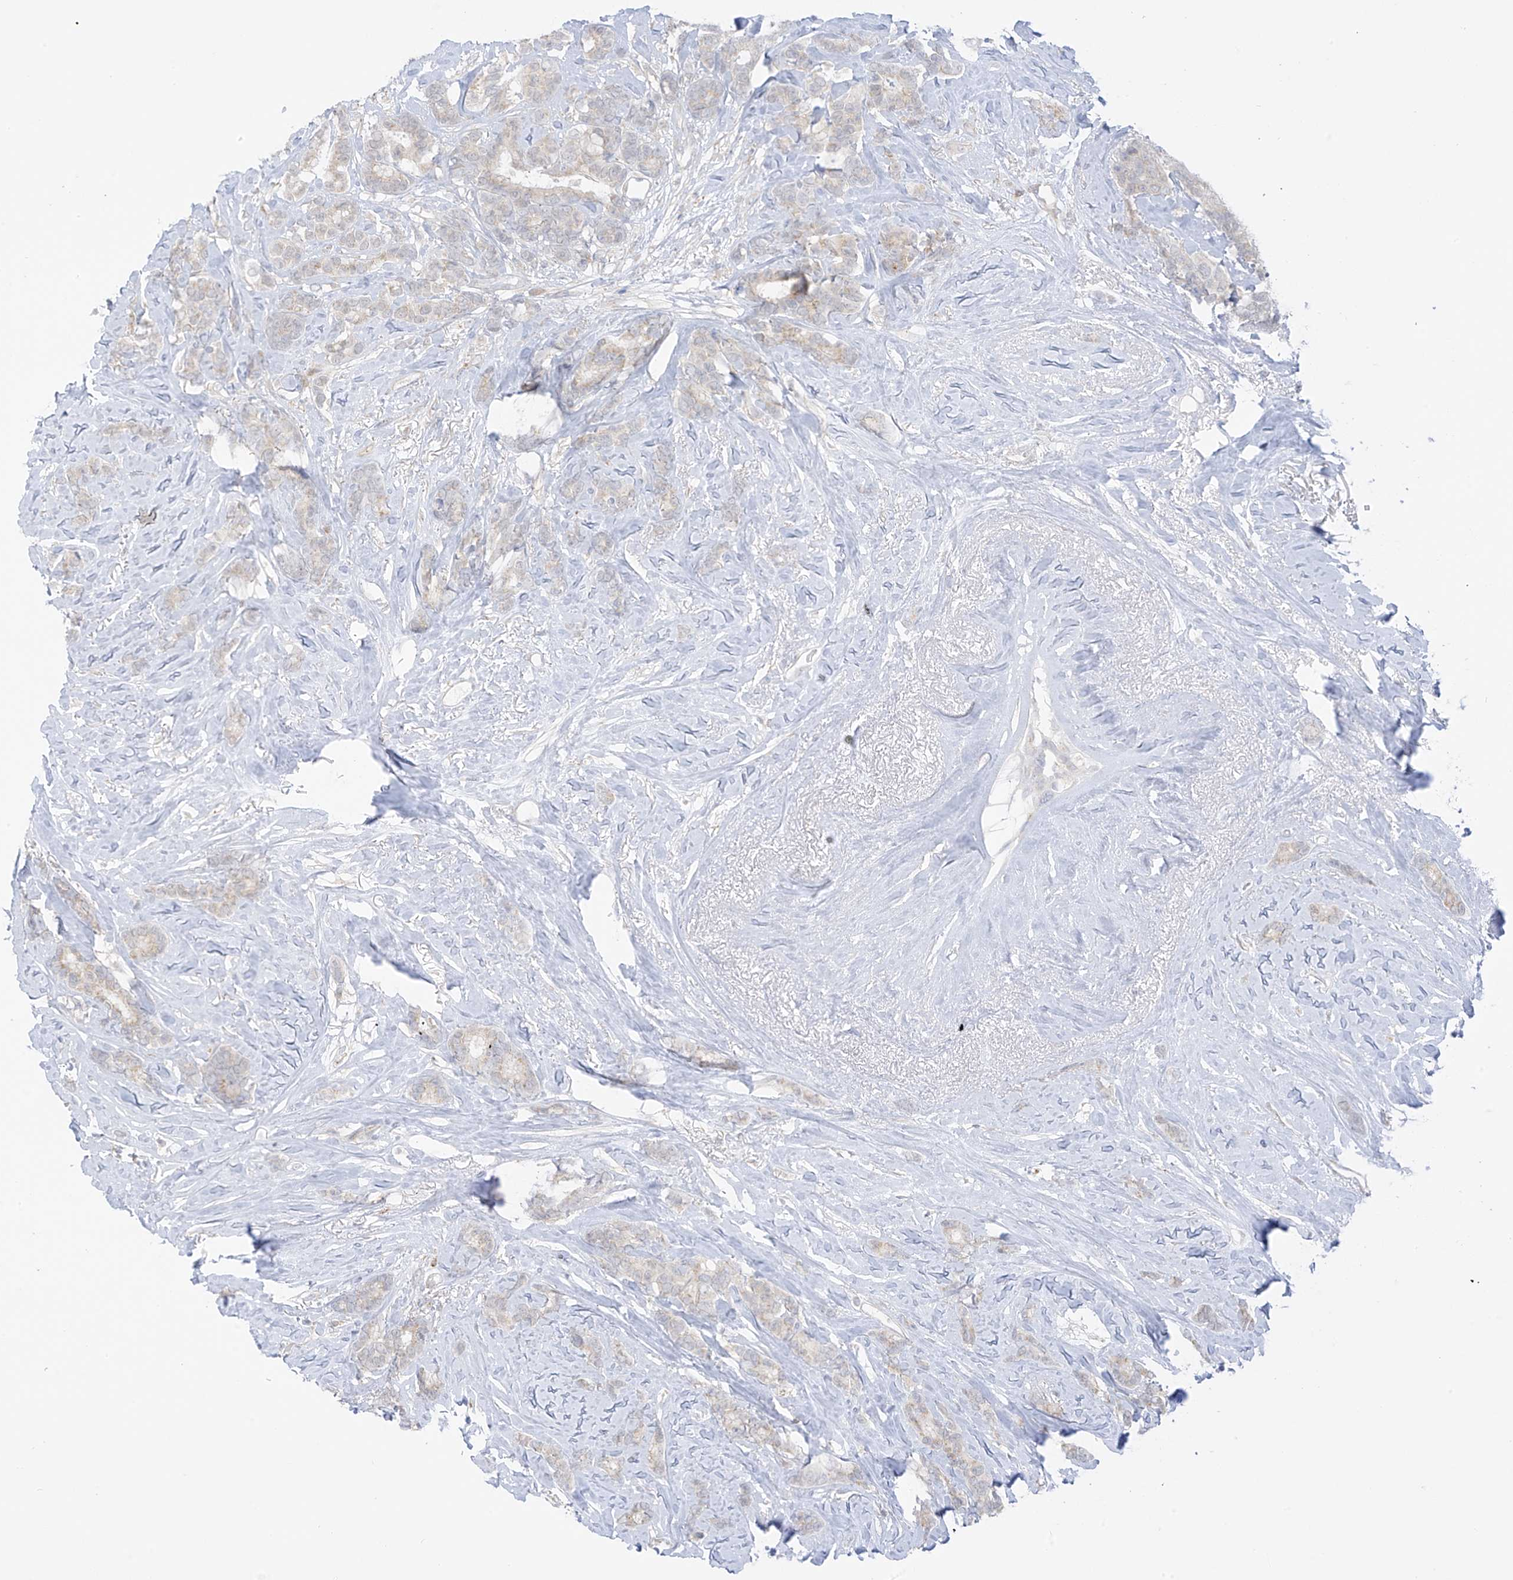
{"staining": {"intensity": "negative", "quantity": "none", "location": "none"}, "tissue": "breast cancer", "cell_type": "Tumor cells", "image_type": "cancer", "snomed": [{"axis": "morphology", "description": "Duct carcinoma"}, {"axis": "topography", "description": "Breast"}], "caption": "Tumor cells are negative for protein expression in human intraductal carcinoma (breast). Brightfield microscopy of immunohistochemistry (IHC) stained with DAB (brown) and hematoxylin (blue), captured at high magnification.", "gene": "HS6ST2", "patient": {"sex": "female", "age": 87}}